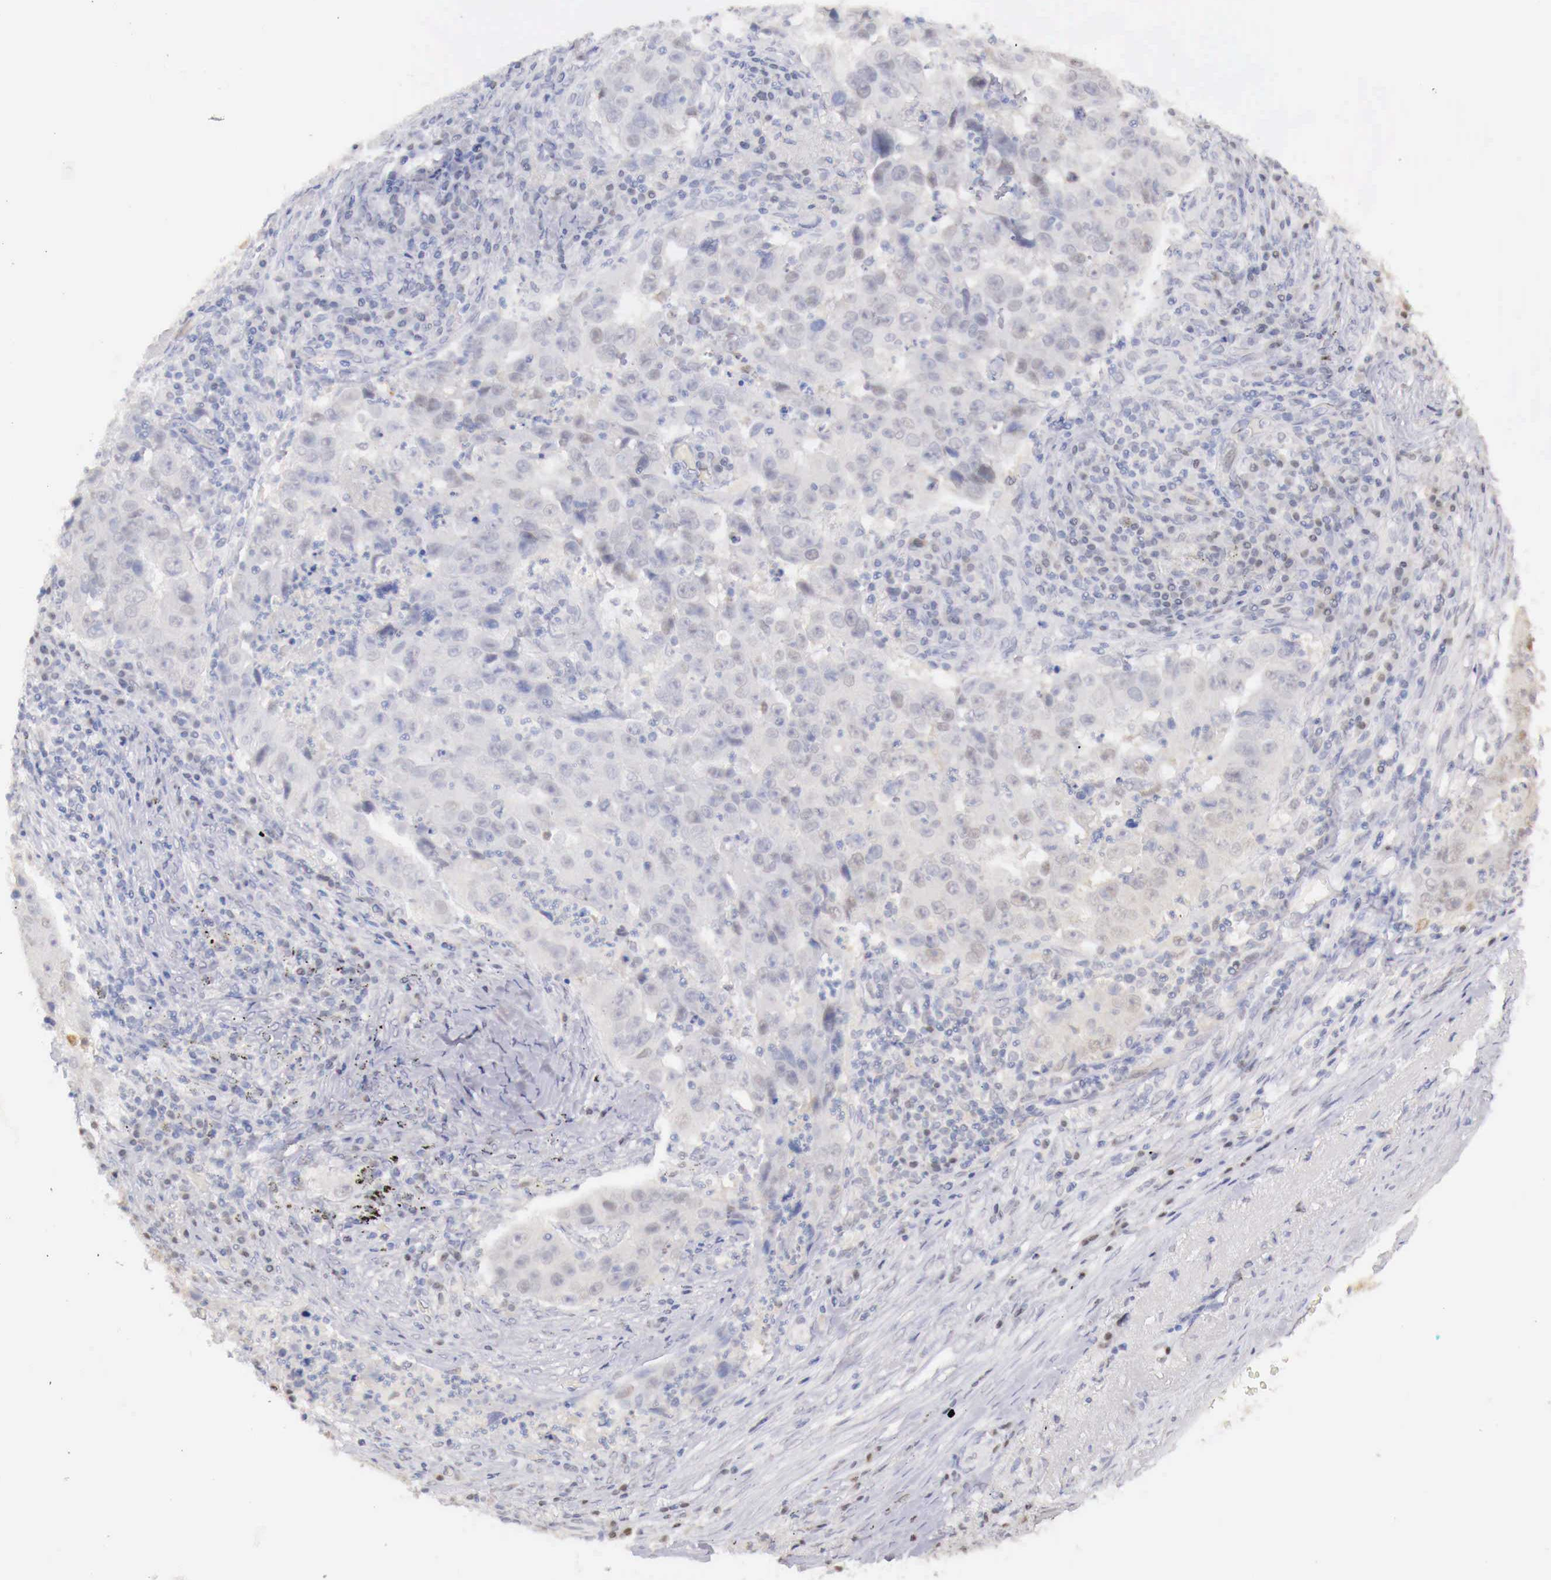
{"staining": {"intensity": "negative", "quantity": "none", "location": "none"}, "tissue": "lung cancer", "cell_type": "Tumor cells", "image_type": "cancer", "snomed": [{"axis": "morphology", "description": "Squamous cell carcinoma, NOS"}, {"axis": "topography", "description": "Lung"}], "caption": "High magnification brightfield microscopy of squamous cell carcinoma (lung) stained with DAB (brown) and counterstained with hematoxylin (blue): tumor cells show no significant positivity.", "gene": "UBA1", "patient": {"sex": "male", "age": 64}}